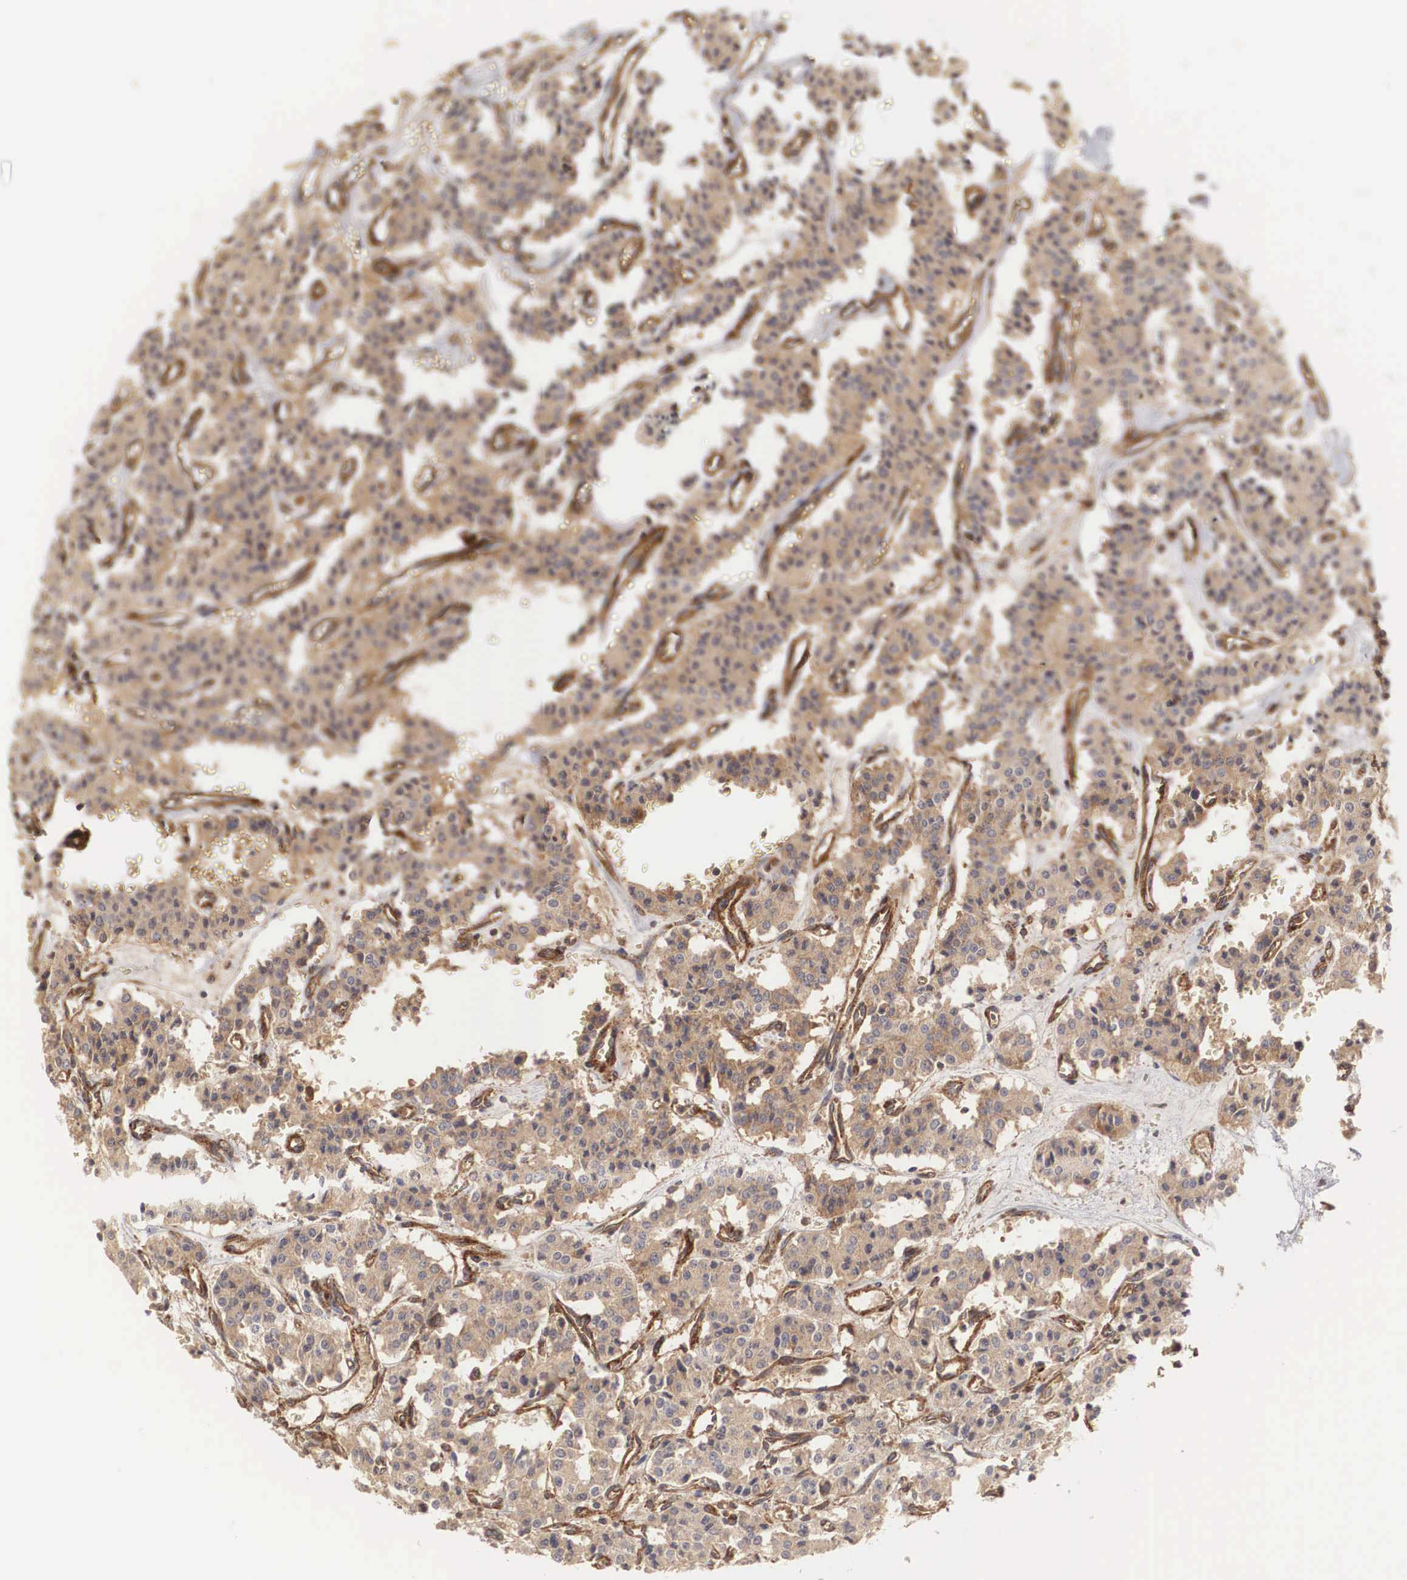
{"staining": {"intensity": "moderate", "quantity": ">75%", "location": "cytoplasmic/membranous"}, "tissue": "carcinoid", "cell_type": "Tumor cells", "image_type": "cancer", "snomed": [{"axis": "morphology", "description": "Carcinoid, malignant, NOS"}, {"axis": "topography", "description": "Bronchus"}], "caption": "Brown immunohistochemical staining in carcinoid exhibits moderate cytoplasmic/membranous positivity in approximately >75% of tumor cells. Using DAB (3,3'-diaminobenzidine) (brown) and hematoxylin (blue) stains, captured at high magnification using brightfield microscopy.", "gene": "ARMCX4", "patient": {"sex": "male", "age": 55}}